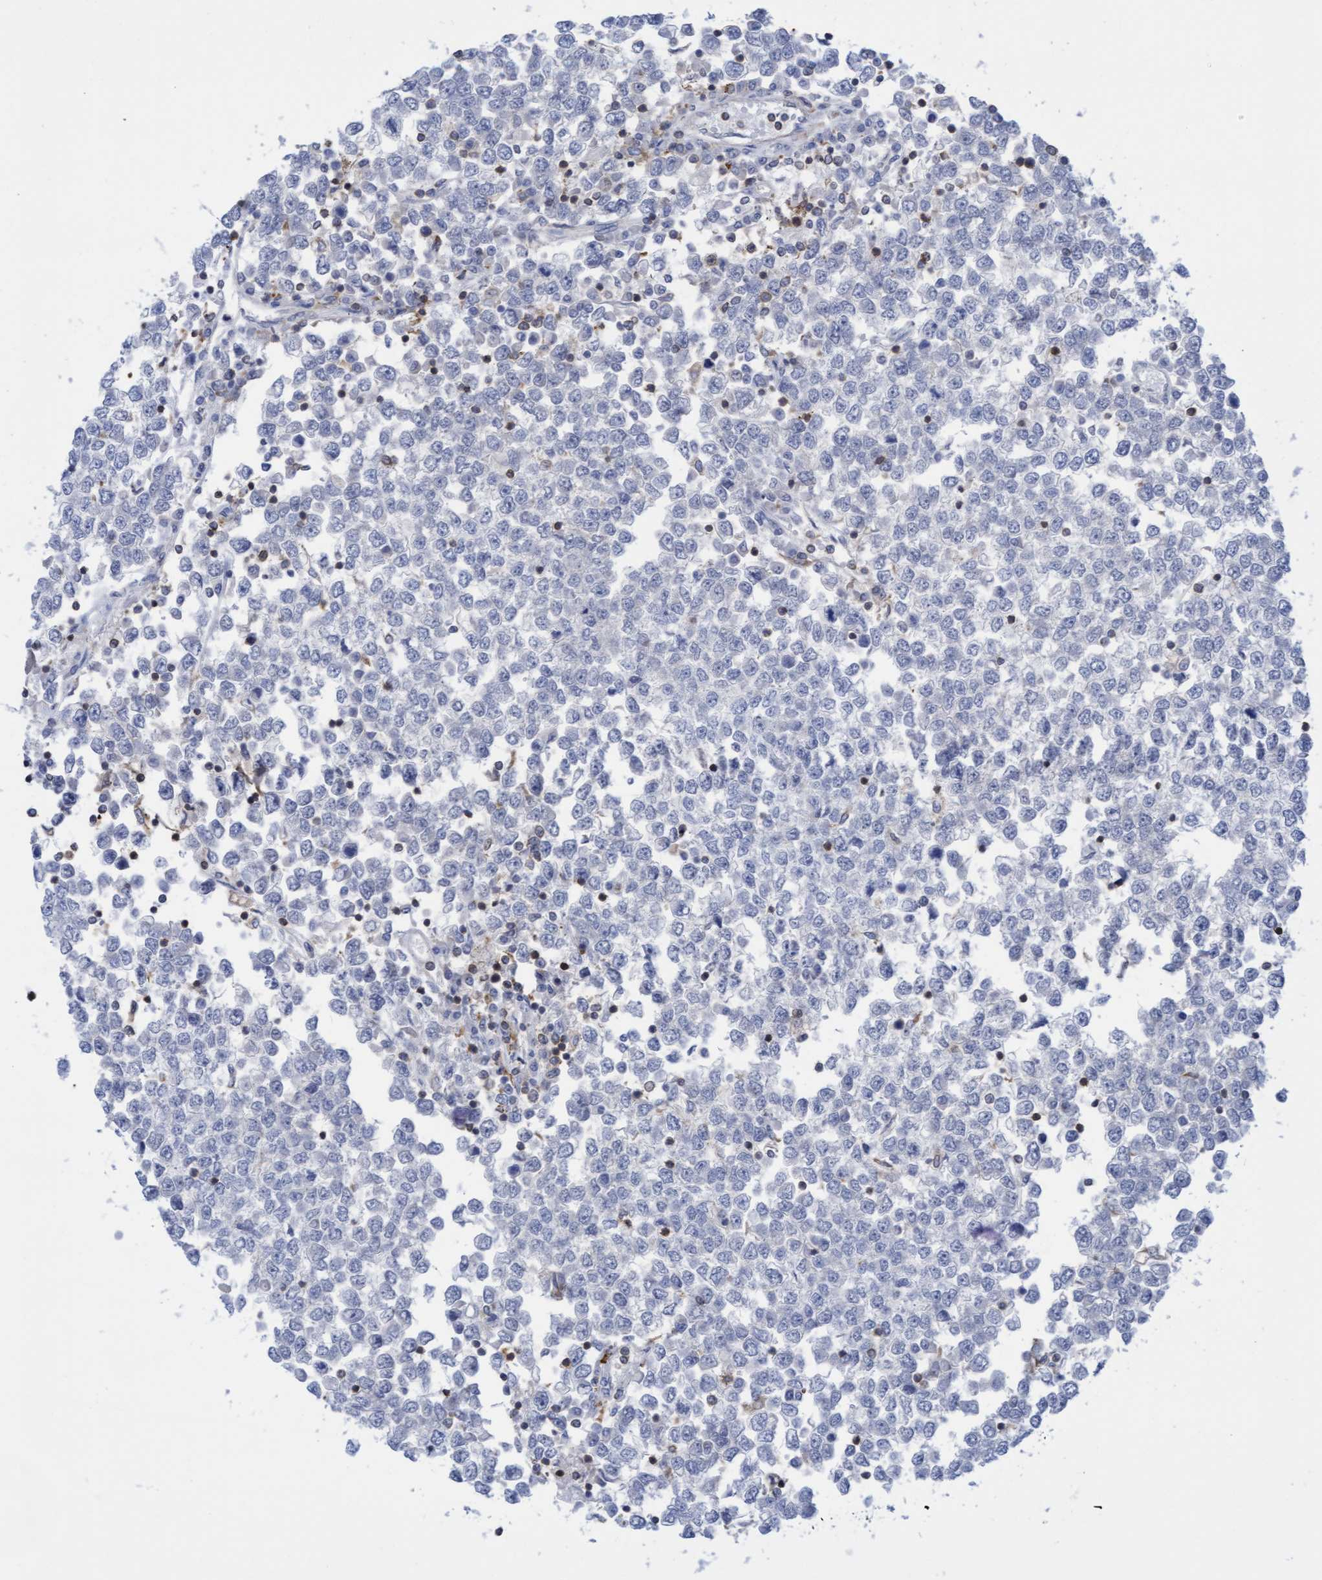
{"staining": {"intensity": "negative", "quantity": "none", "location": "none"}, "tissue": "testis cancer", "cell_type": "Tumor cells", "image_type": "cancer", "snomed": [{"axis": "morphology", "description": "Seminoma, NOS"}, {"axis": "topography", "description": "Testis"}], "caption": "This is a histopathology image of IHC staining of seminoma (testis), which shows no positivity in tumor cells.", "gene": "FNBP1", "patient": {"sex": "male", "age": 65}}